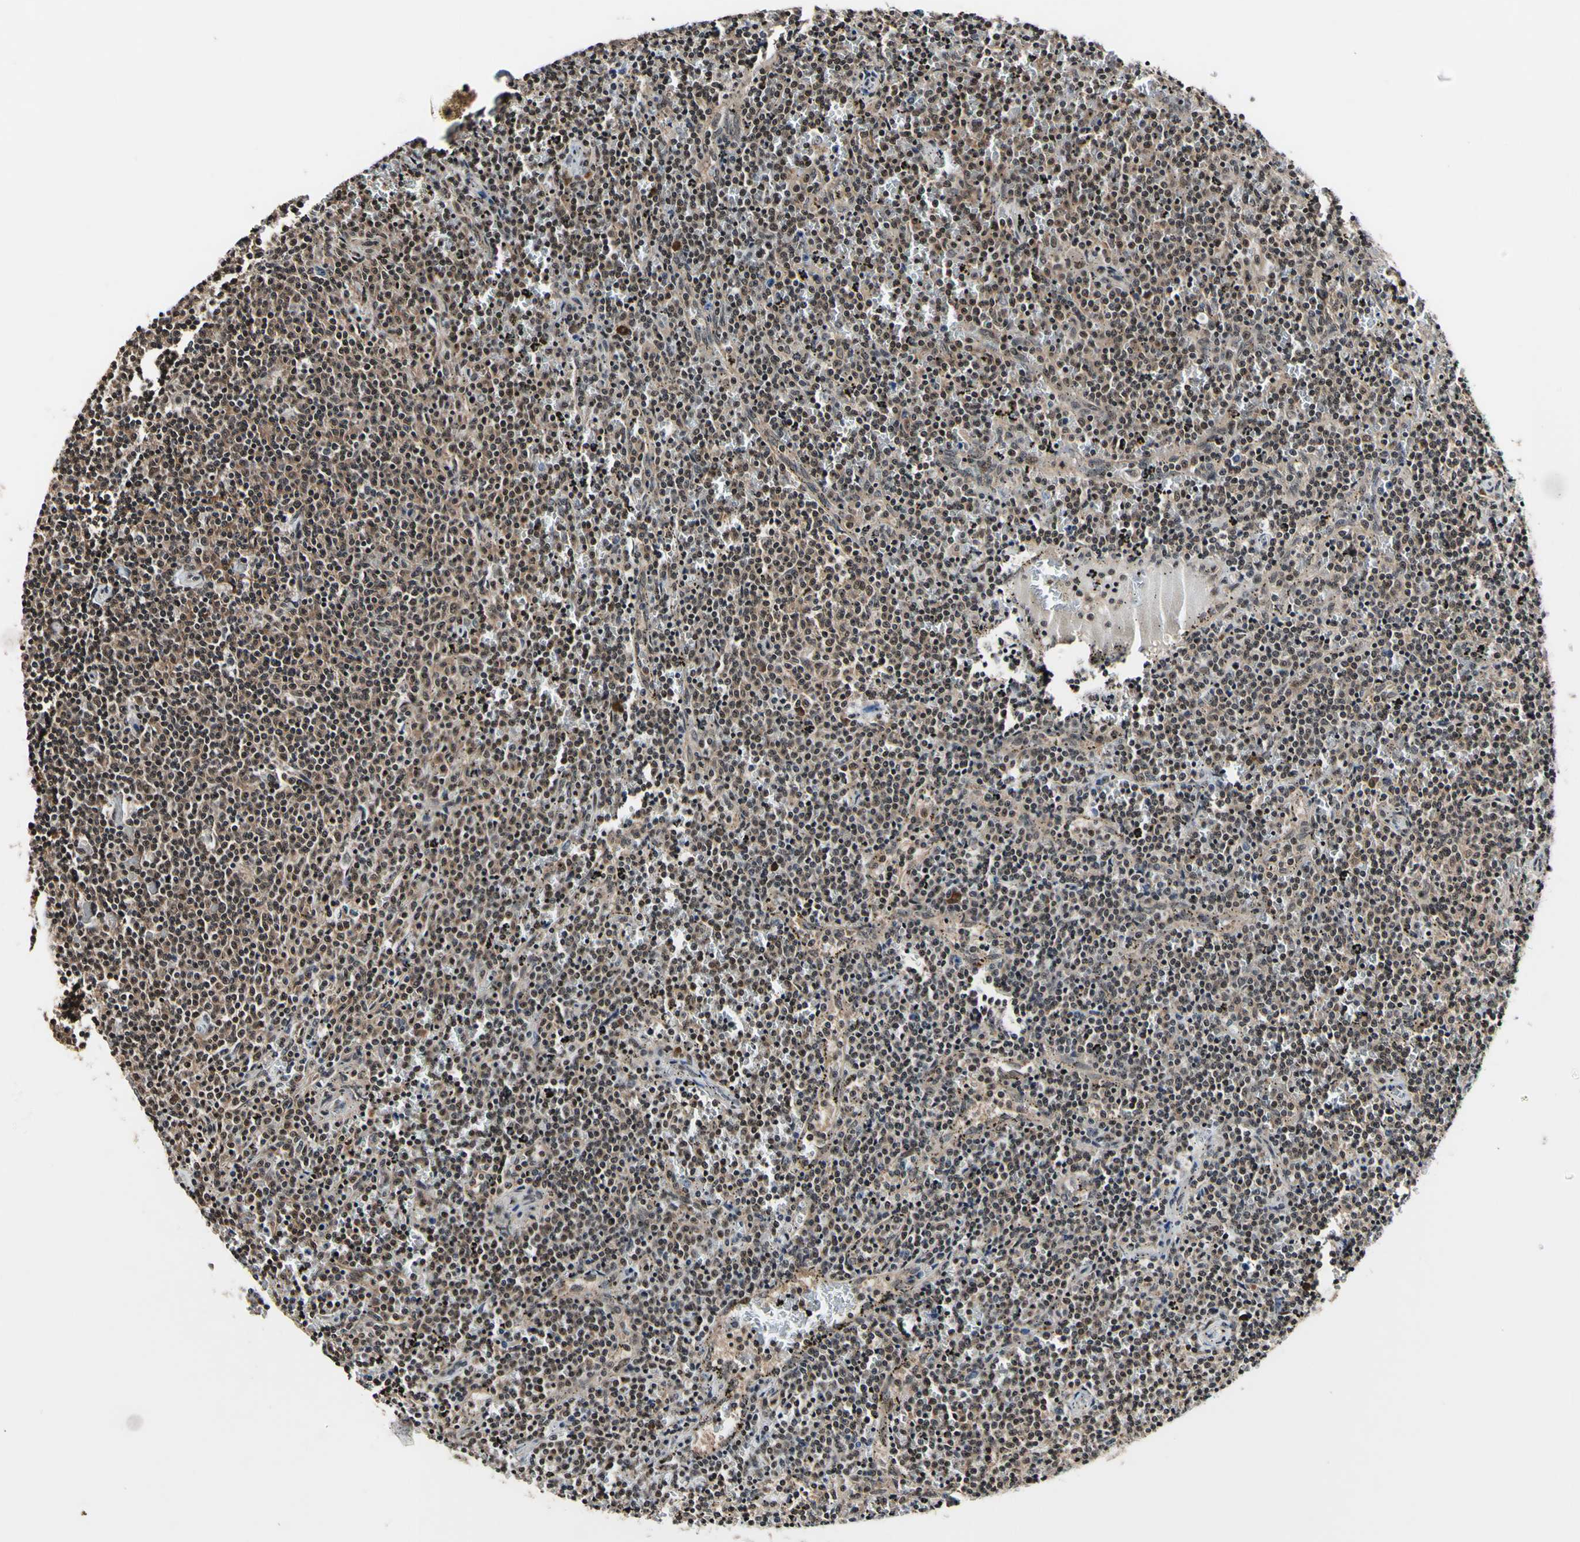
{"staining": {"intensity": "weak", "quantity": ">75%", "location": "cytoplasmic/membranous,nuclear"}, "tissue": "lymphoma", "cell_type": "Tumor cells", "image_type": "cancer", "snomed": [{"axis": "morphology", "description": "Malignant lymphoma, non-Hodgkin's type, Low grade"}, {"axis": "topography", "description": "Spleen"}], "caption": "Human malignant lymphoma, non-Hodgkin's type (low-grade) stained with a brown dye reveals weak cytoplasmic/membranous and nuclear positive staining in approximately >75% of tumor cells.", "gene": "PSMD10", "patient": {"sex": "female", "age": 50}}